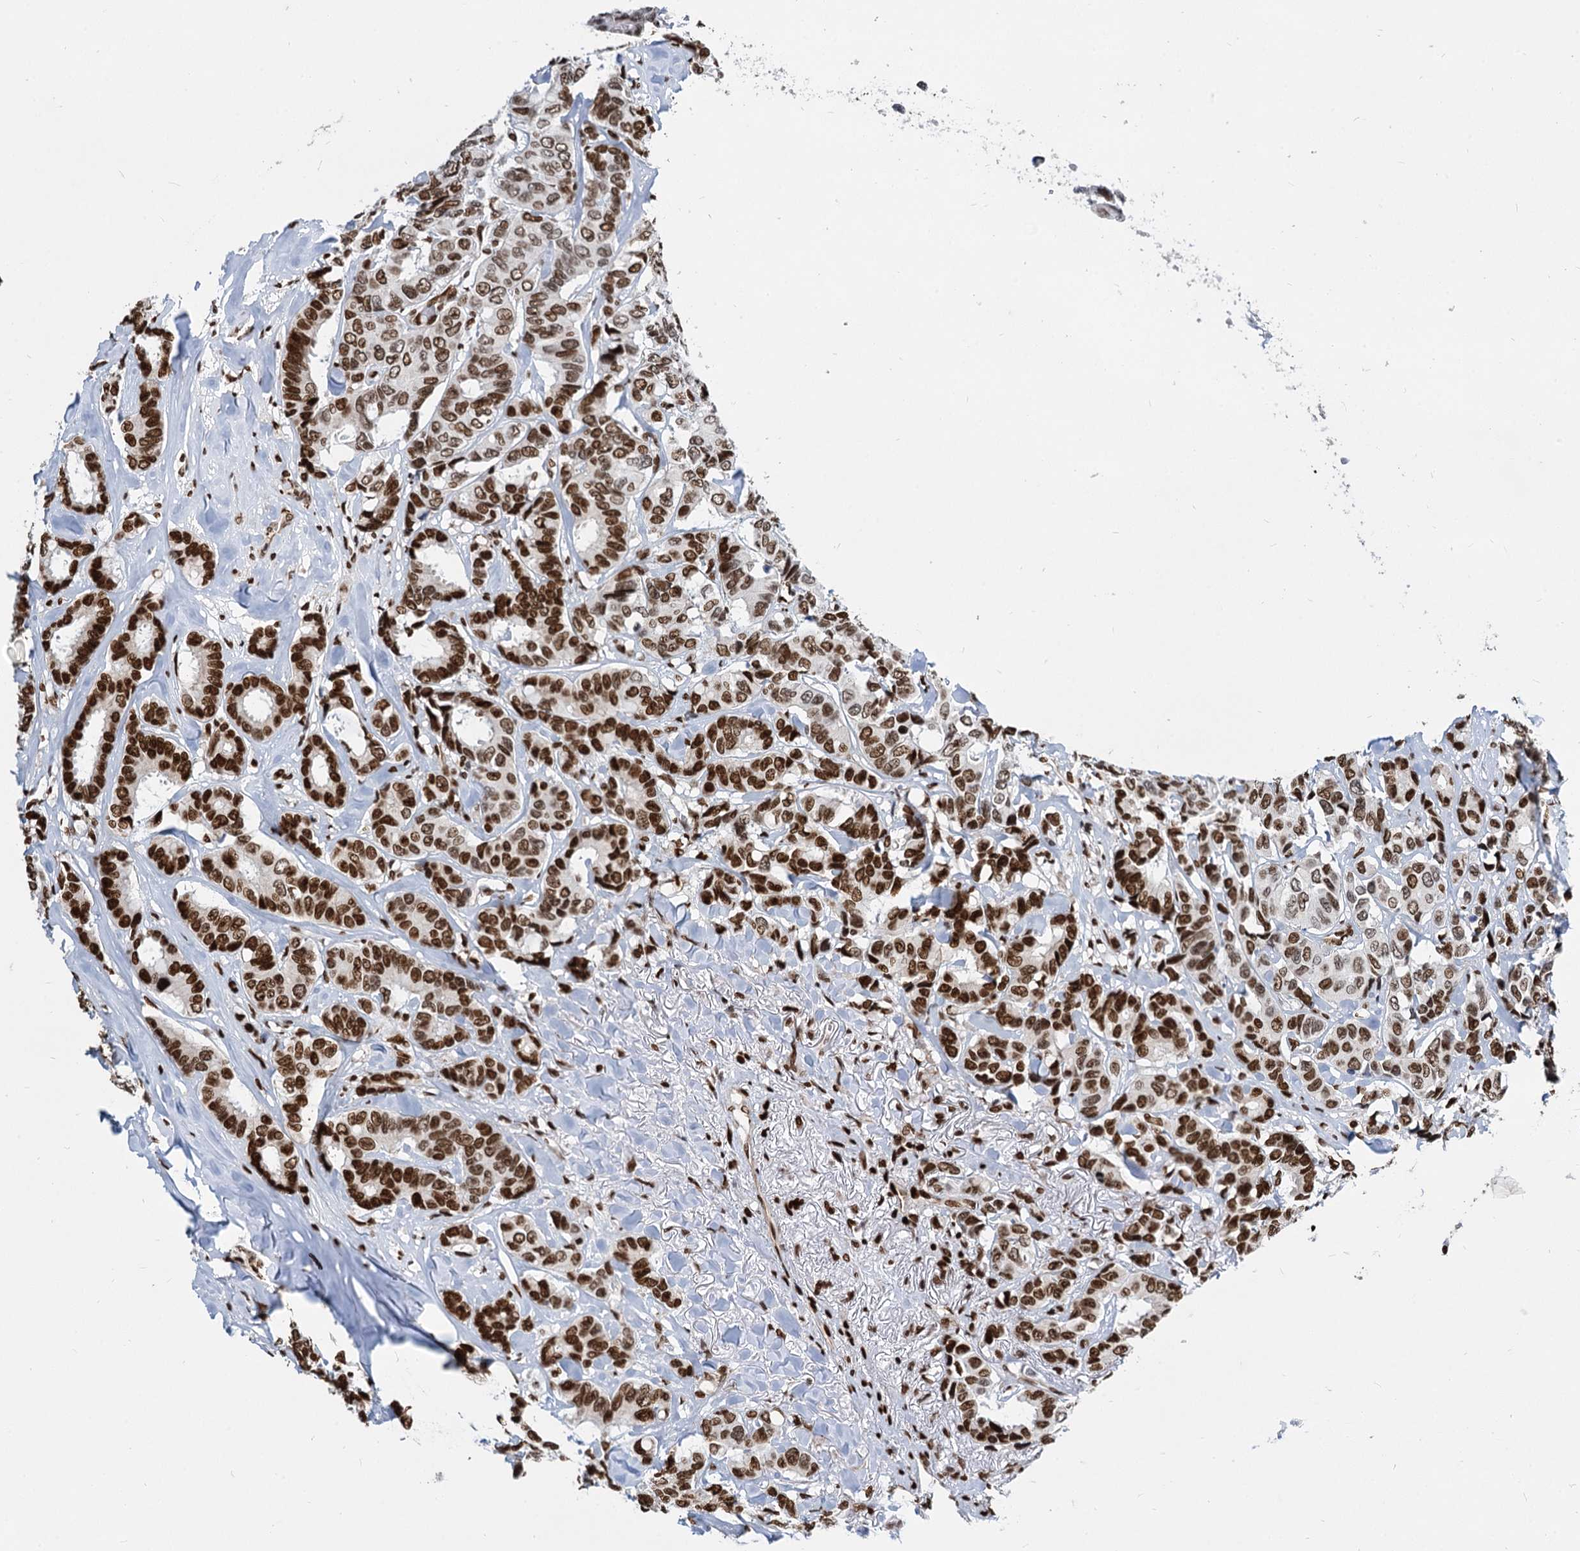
{"staining": {"intensity": "strong", "quantity": ">75%", "location": "nuclear"}, "tissue": "breast cancer", "cell_type": "Tumor cells", "image_type": "cancer", "snomed": [{"axis": "morphology", "description": "Duct carcinoma"}, {"axis": "topography", "description": "Breast"}], "caption": "Immunohistochemistry micrograph of human breast invasive ductal carcinoma stained for a protein (brown), which demonstrates high levels of strong nuclear expression in approximately >75% of tumor cells.", "gene": "MECP2", "patient": {"sex": "female", "age": 87}}